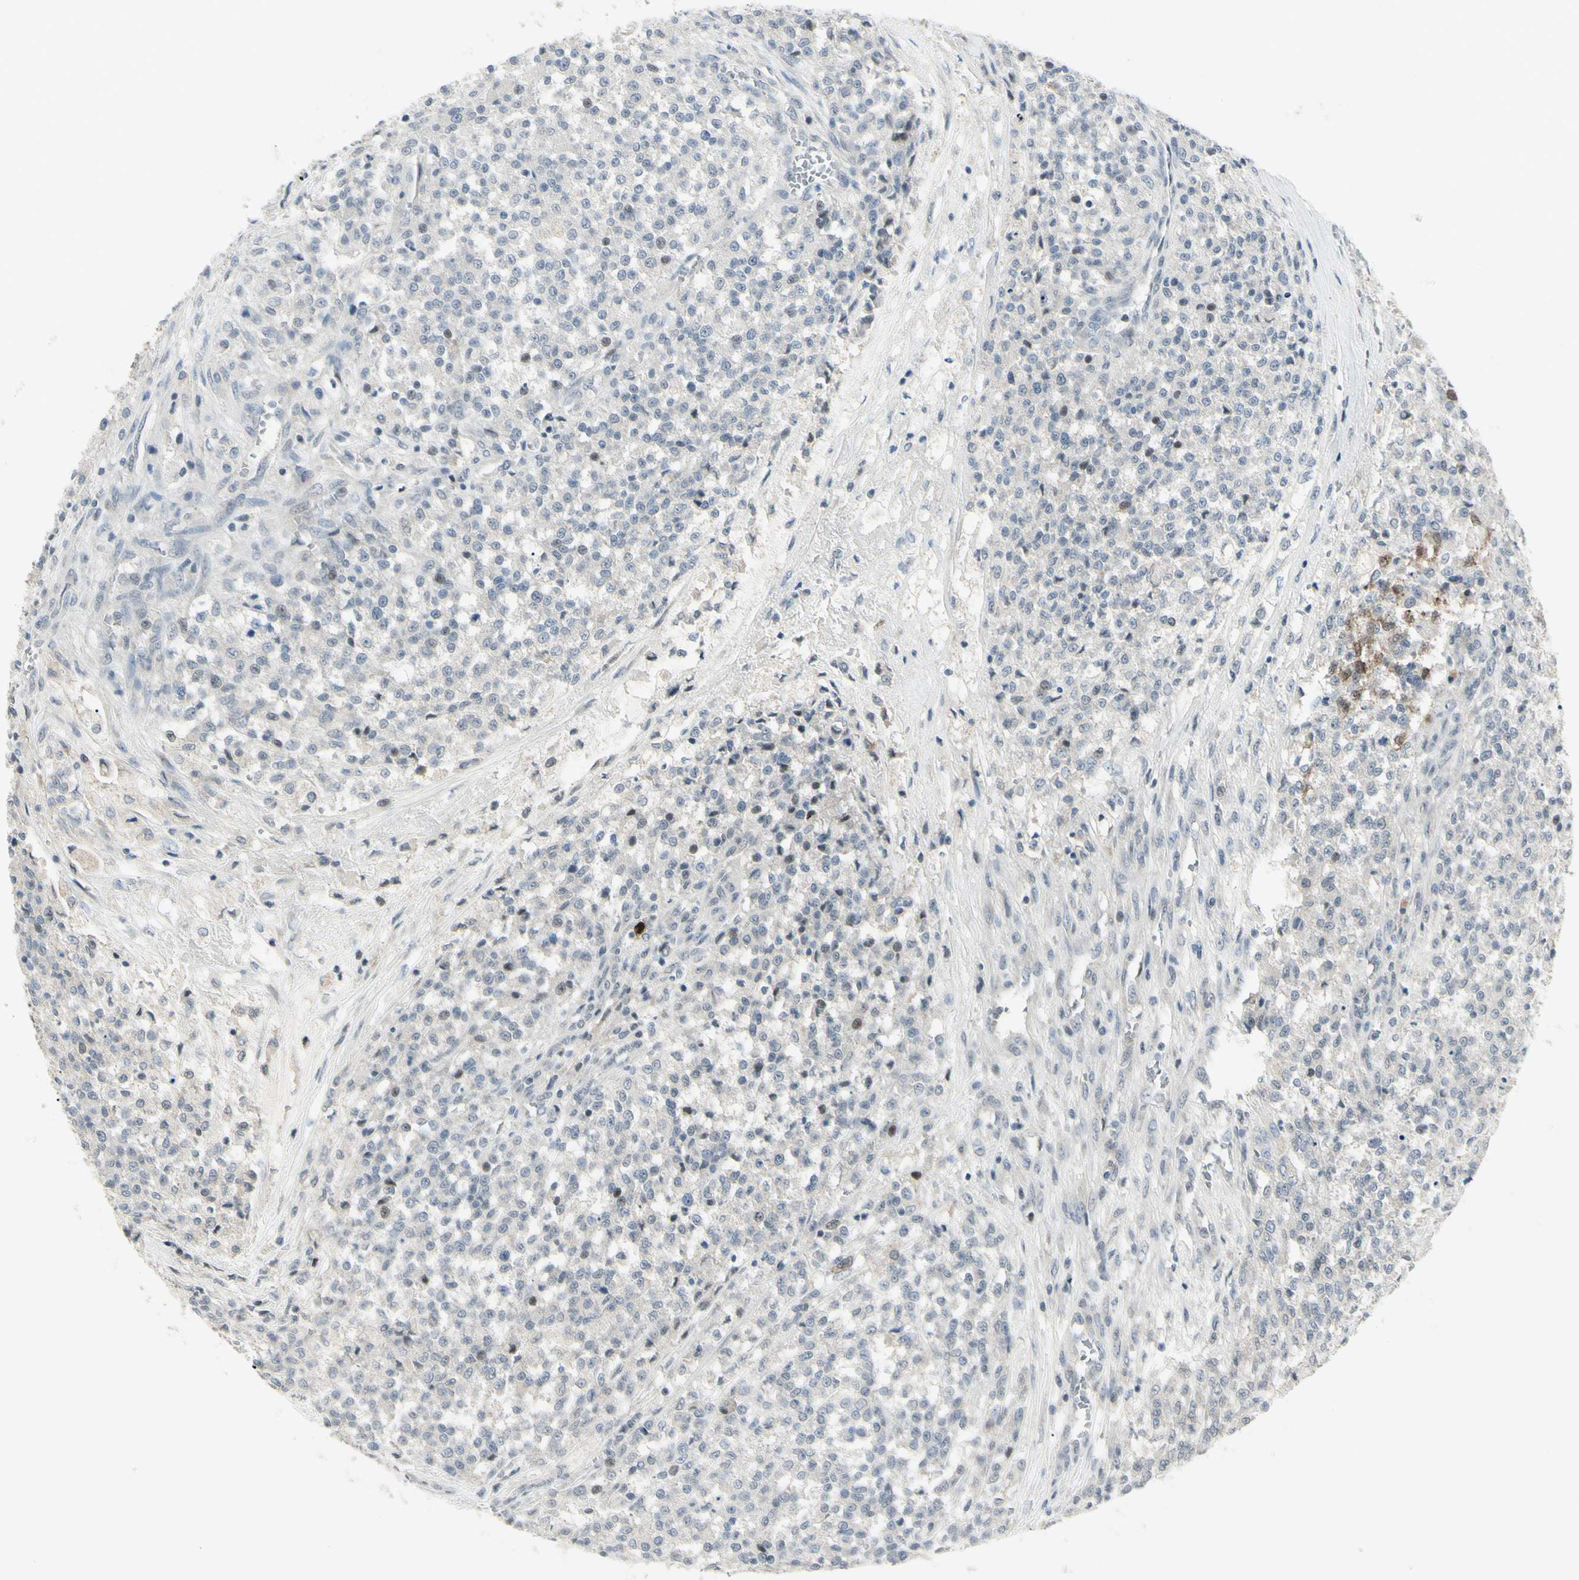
{"staining": {"intensity": "negative", "quantity": "none", "location": "none"}, "tissue": "testis cancer", "cell_type": "Tumor cells", "image_type": "cancer", "snomed": [{"axis": "morphology", "description": "Seminoma, NOS"}, {"axis": "topography", "description": "Testis"}], "caption": "Tumor cells show no significant protein staining in testis cancer (seminoma). (DAB (3,3'-diaminobenzidine) IHC, high magnification).", "gene": "ETNK1", "patient": {"sex": "male", "age": 59}}